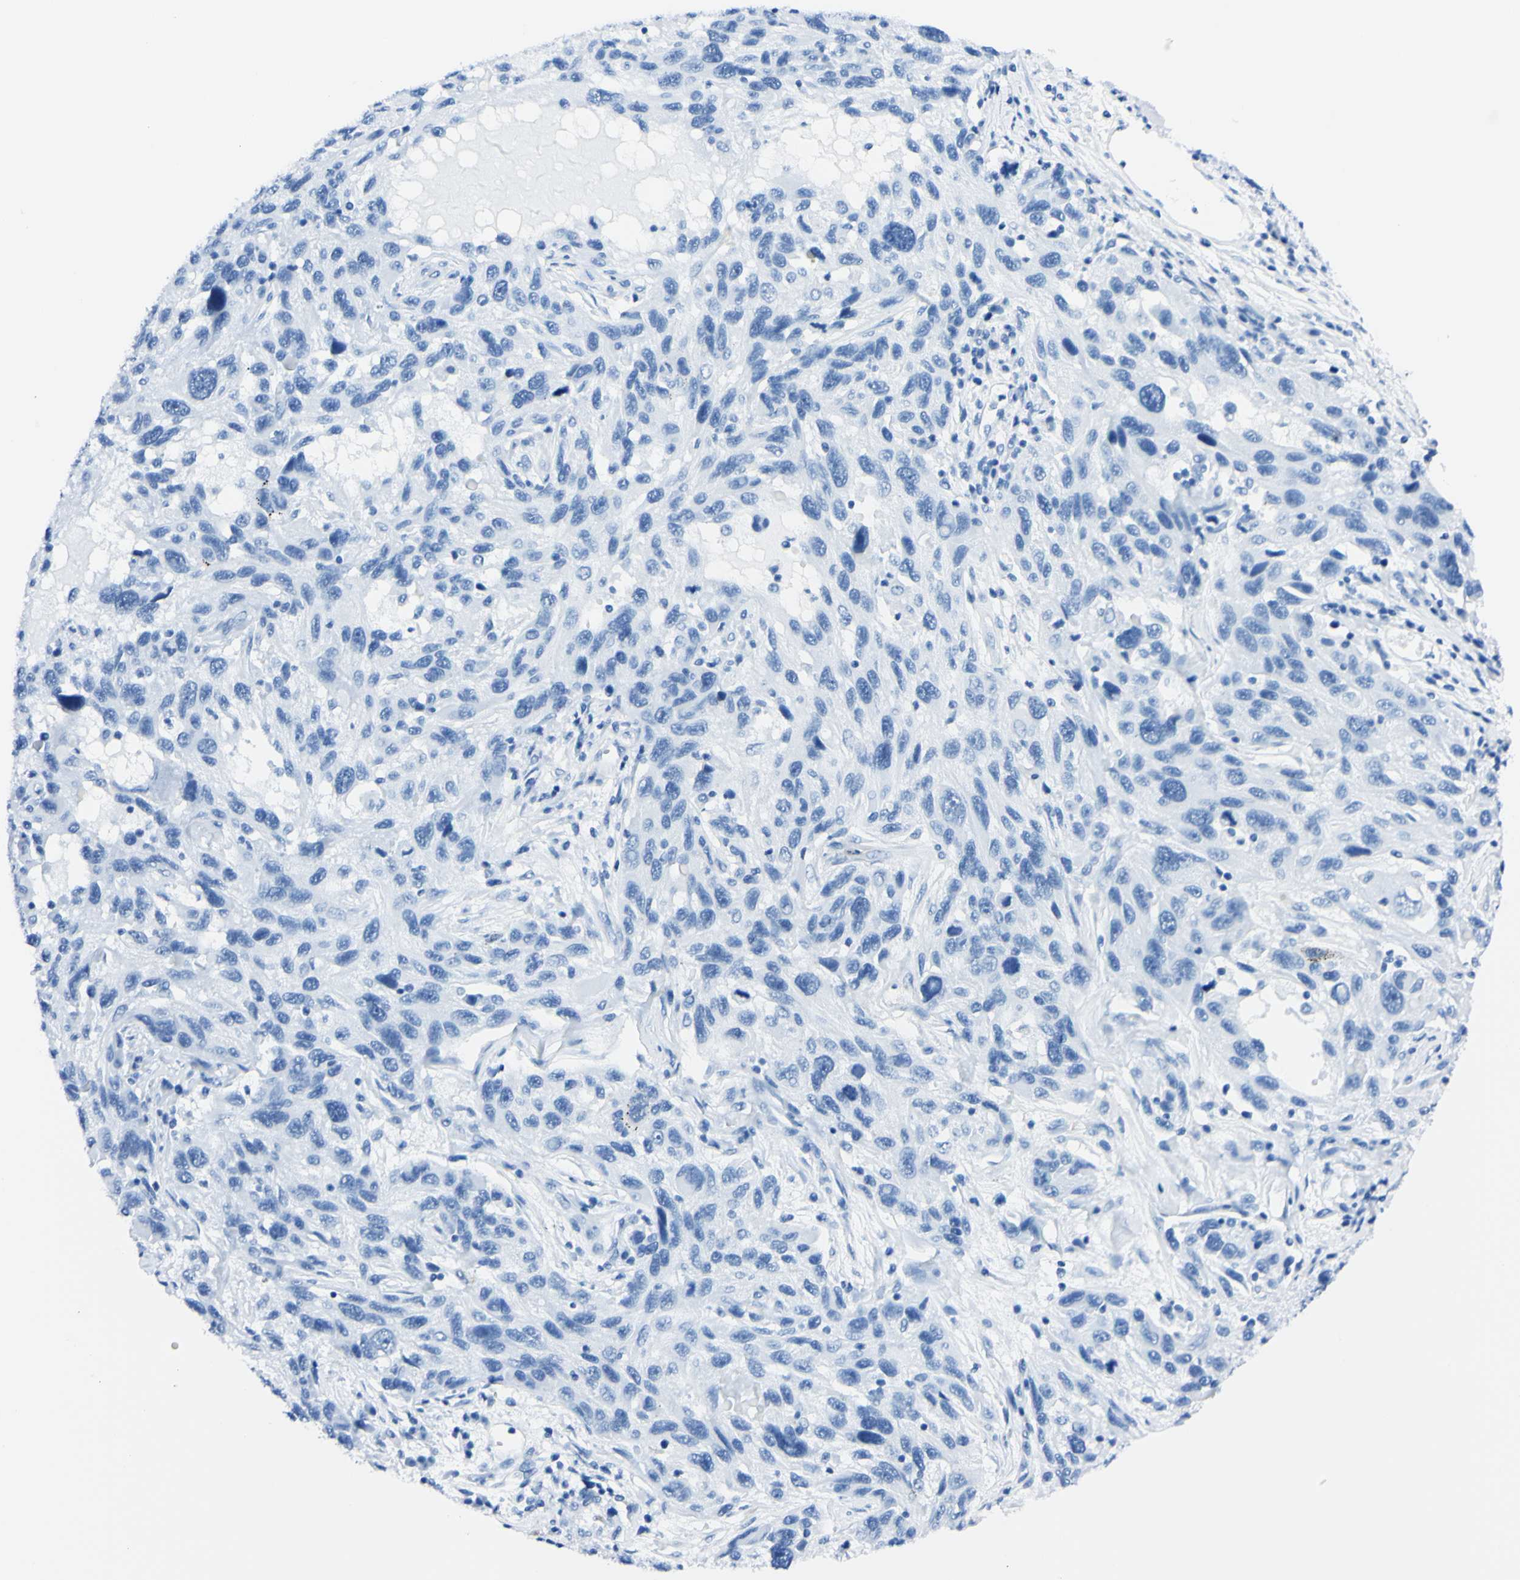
{"staining": {"intensity": "negative", "quantity": "none", "location": "none"}, "tissue": "melanoma", "cell_type": "Tumor cells", "image_type": "cancer", "snomed": [{"axis": "morphology", "description": "Malignant melanoma, NOS"}, {"axis": "topography", "description": "Skin"}], "caption": "High magnification brightfield microscopy of malignant melanoma stained with DAB (brown) and counterstained with hematoxylin (blue): tumor cells show no significant positivity.", "gene": "FOLH1", "patient": {"sex": "male", "age": 53}}